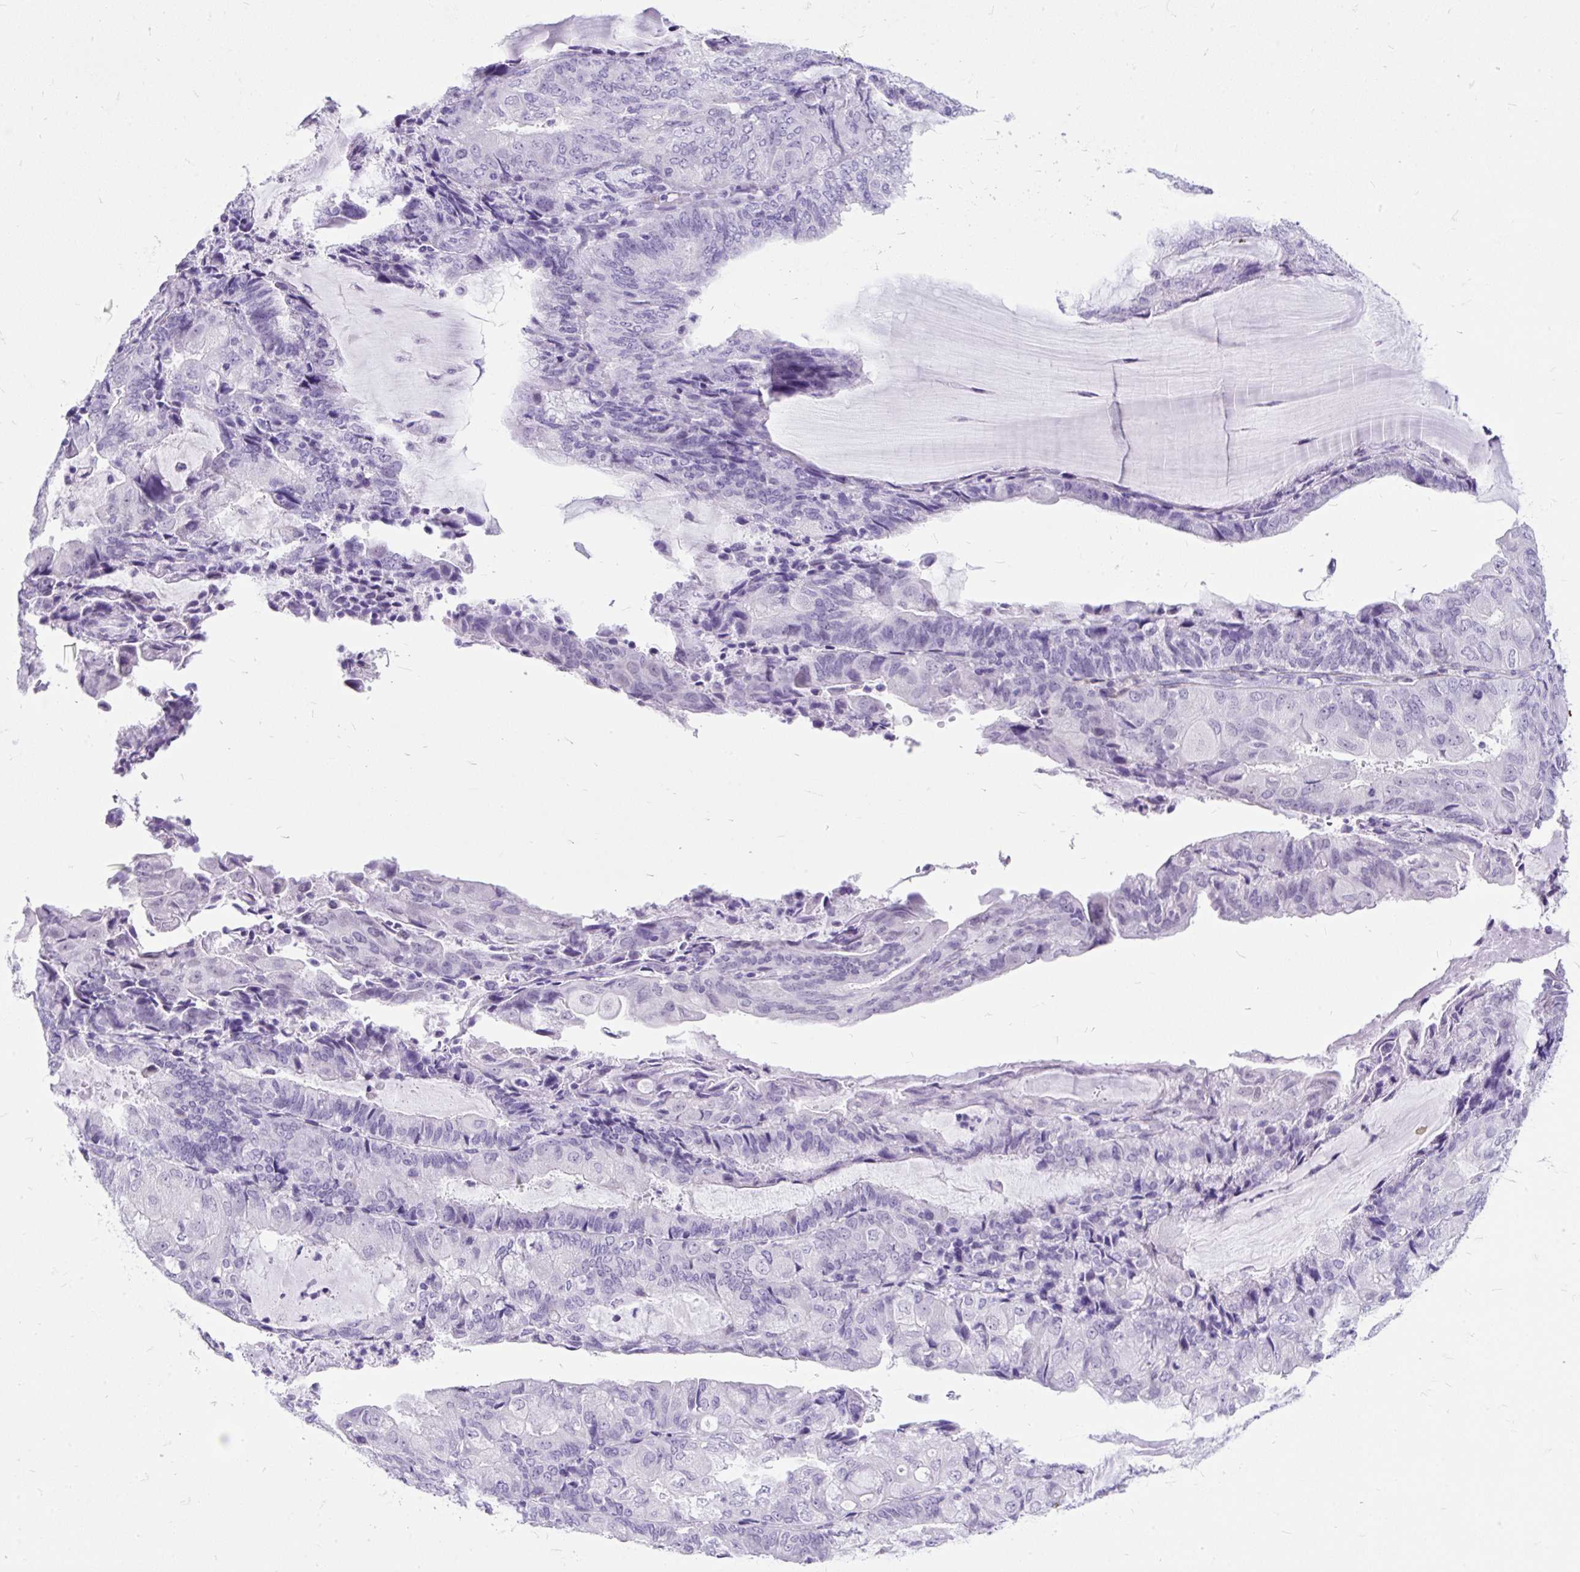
{"staining": {"intensity": "negative", "quantity": "none", "location": "none"}, "tissue": "endometrial cancer", "cell_type": "Tumor cells", "image_type": "cancer", "snomed": [{"axis": "morphology", "description": "Adenocarcinoma, NOS"}, {"axis": "topography", "description": "Endometrium"}], "caption": "Image shows no protein expression in tumor cells of endometrial adenocarcinoma tissue.", "gene": "SCGB1A1", "patient": {"sex": "female", "age": 81}}